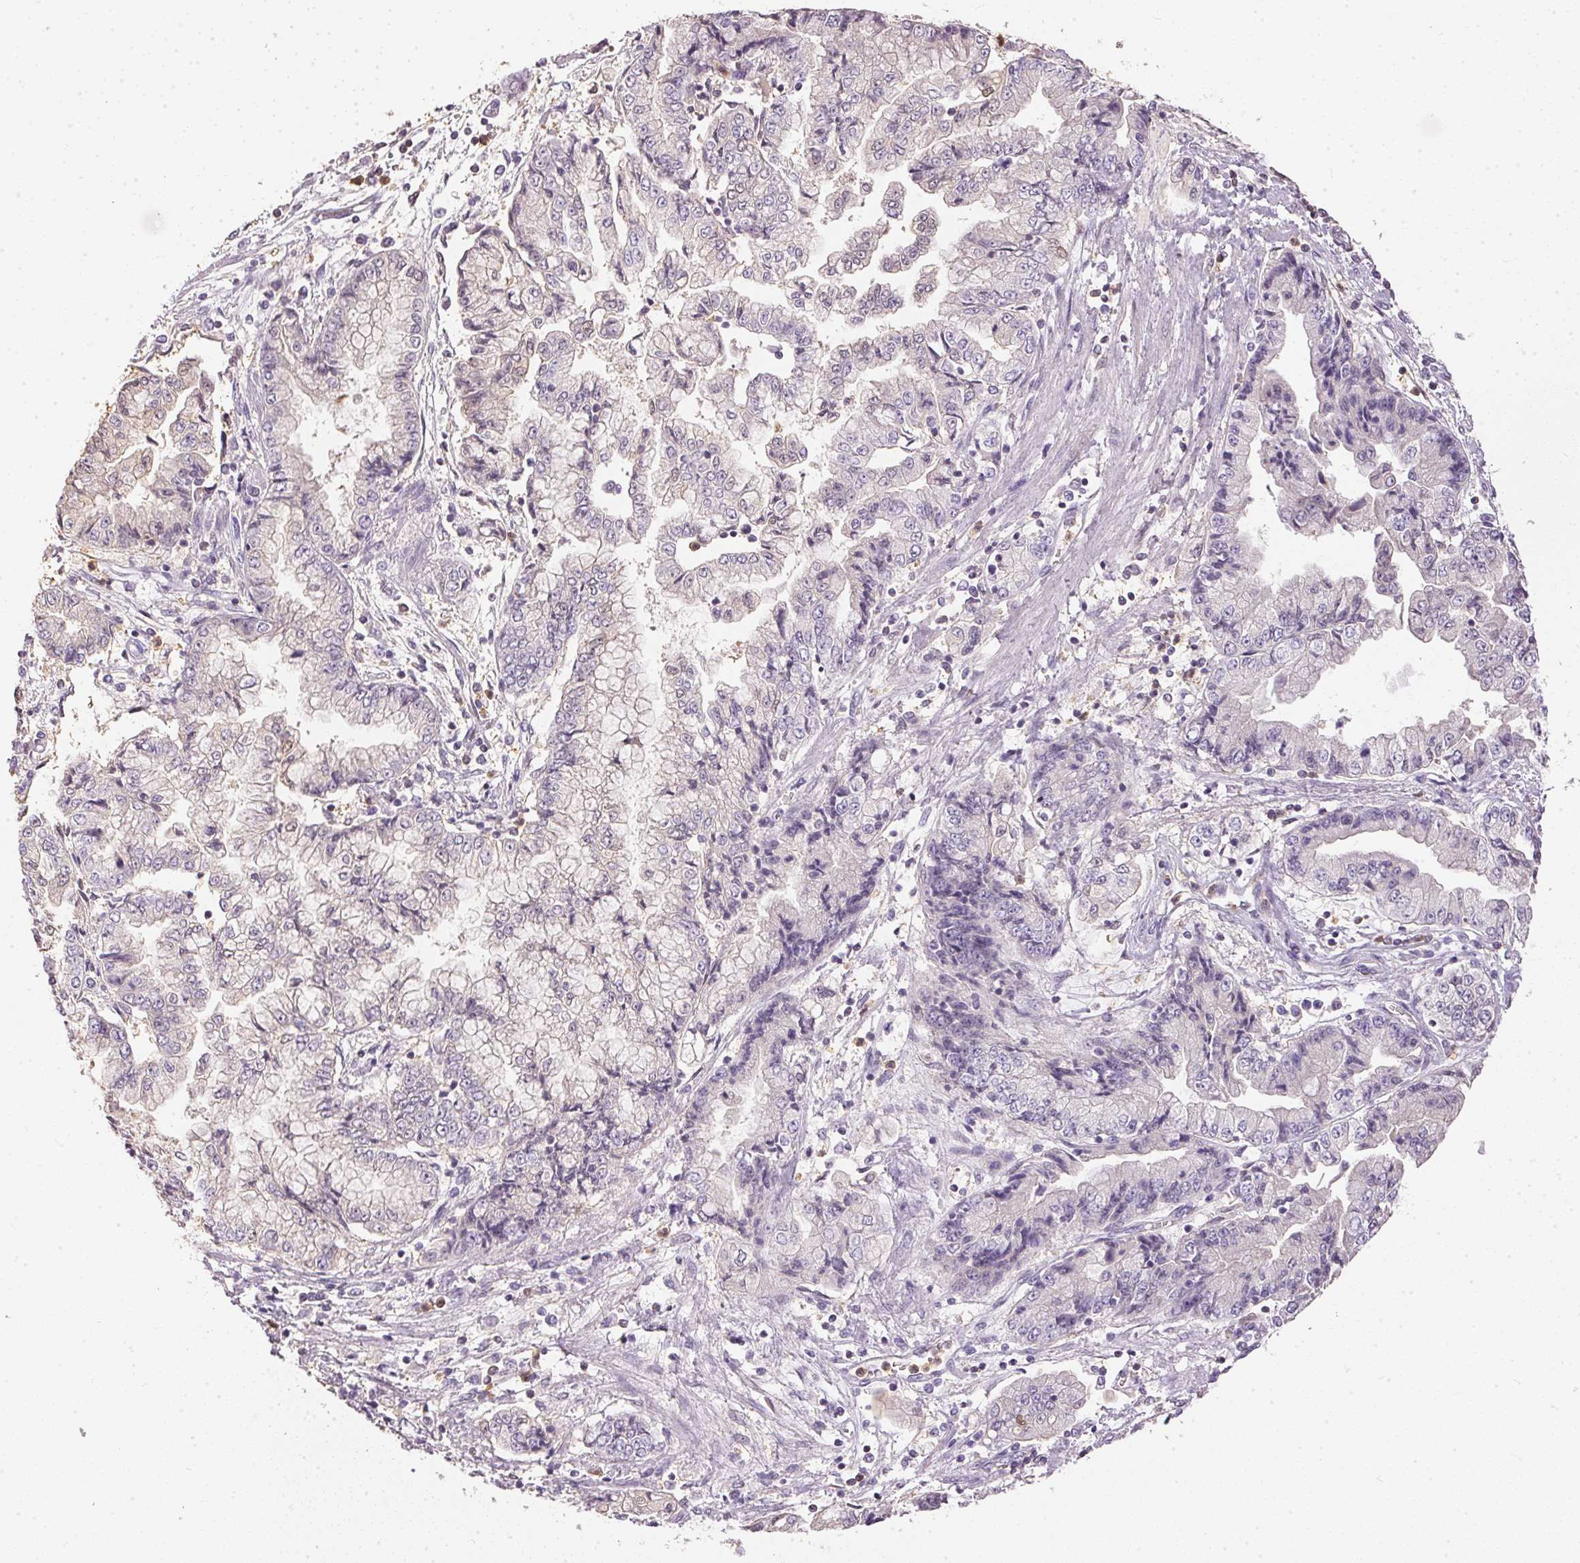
{"staining": {"intensity": "negative", "quantity": "none", "location": "none"}, "tissue": "stomach cancer", "cell_type": "Tumor cells", "image_type": "cancer", "snomed": [{"axis": "morphology", "description": "Adenocarcinoma, NOS"}, {"axis": "topography", "description": "Stomach, upper"}], "caption": "Protein analysis of stomach cancer displays no significant staining in tumor cells. Nuclei are stained in blue.", "gene": "S100A3", "patient": {"sex": "female", "age": 74}}